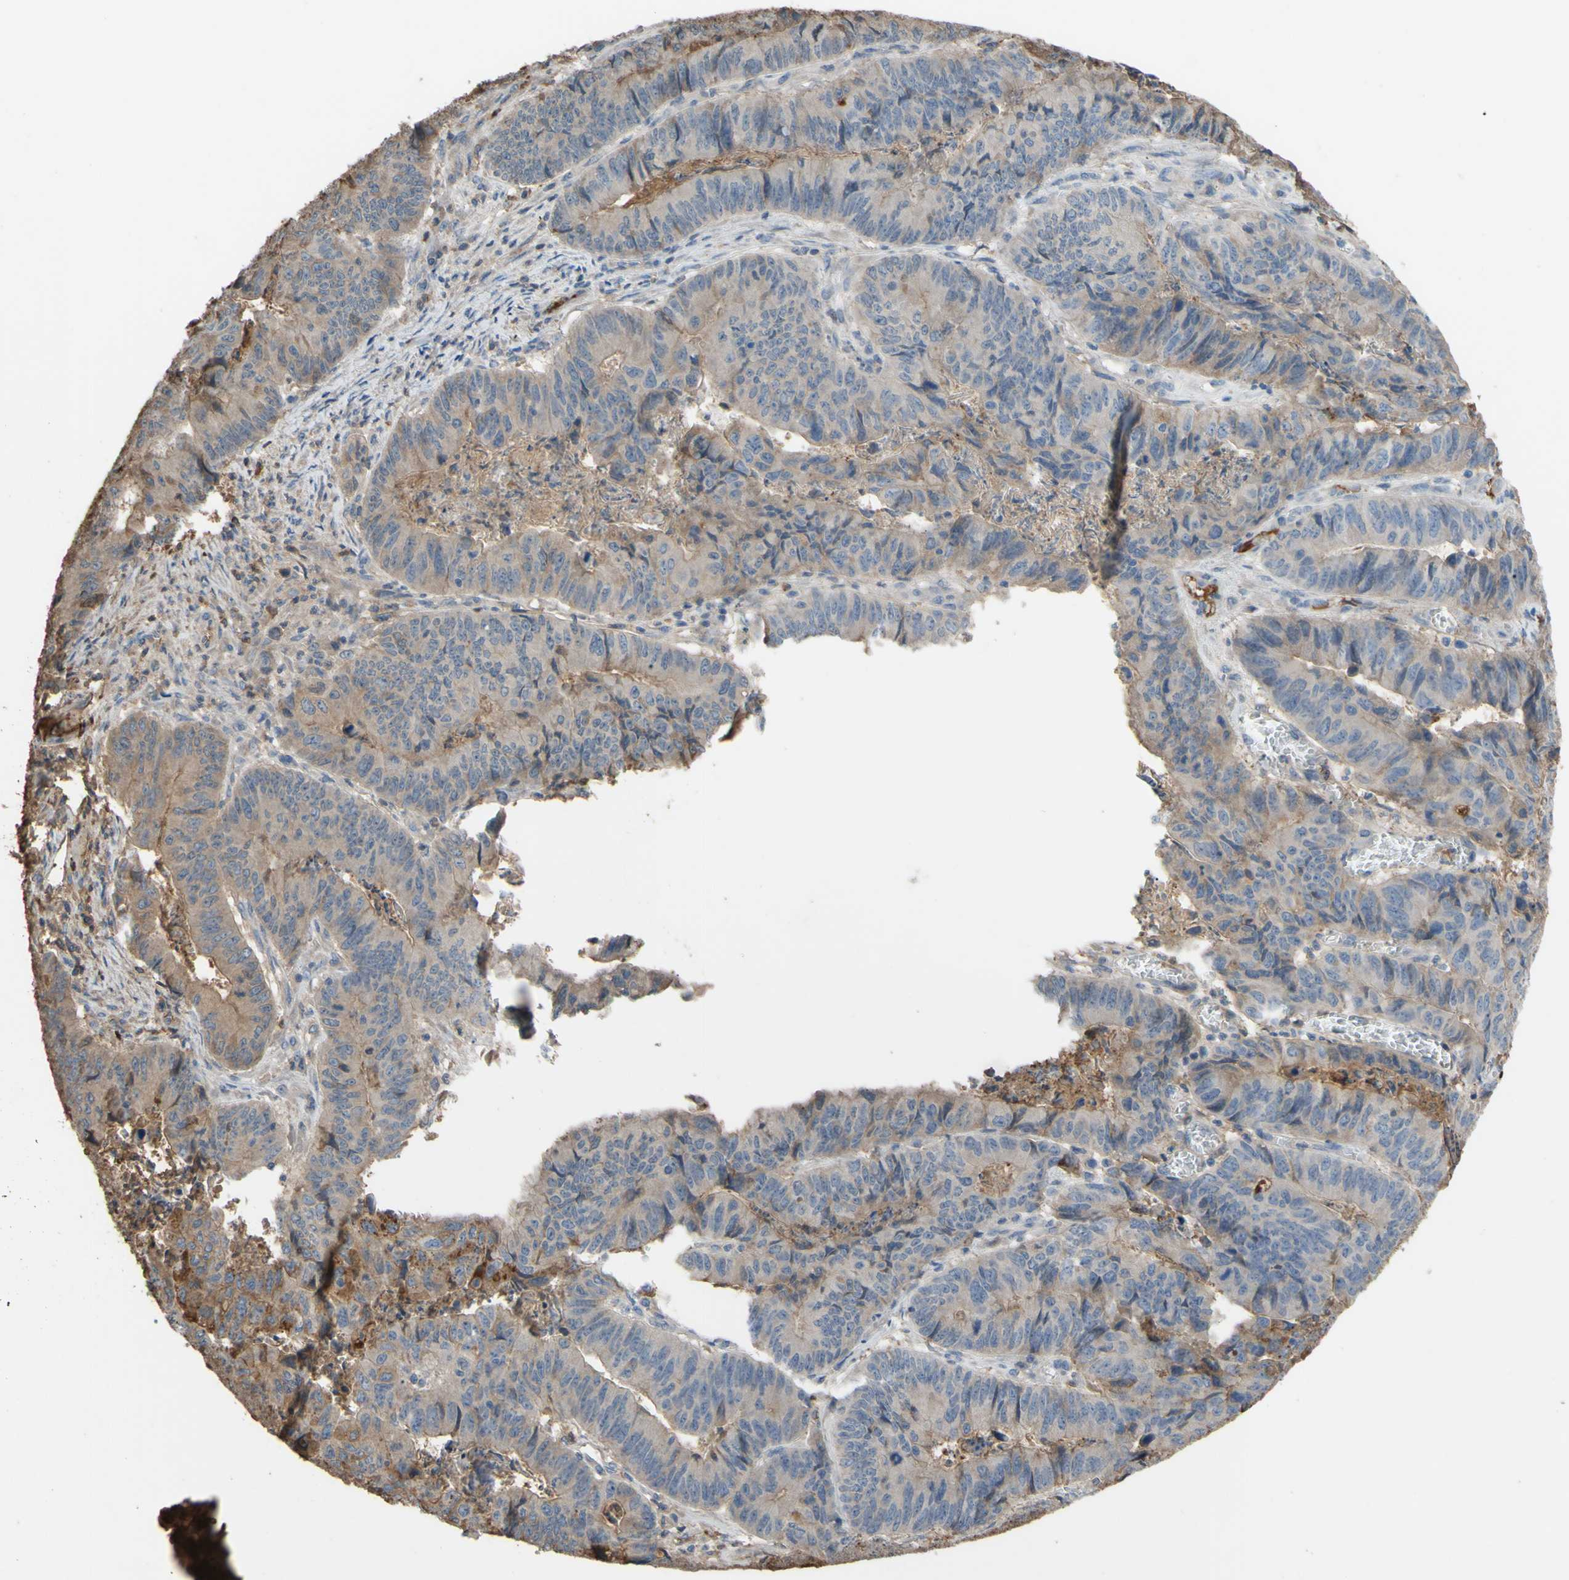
{"staining": {"intensity": "weak", "quantity": ">75%", "location": "cytoplasmic/membranous"}, "tissue": "stomach cancer", "cell_type": "Tumor cells", "image_type": "cancer", "snomed": [{"axis": "morphology", "description": "Adenocarcinoma, NOS"}, {"axis": "topography", "description": "Stomach, lower"}], "caption": "Human stomach cancer stained with a brown dye demonstrates weak cytoplasmic/membranous positive staining in about >75% of tumor cells.", "gene": "PTGDS", "patient": {"sex": "male", "age": 77}}